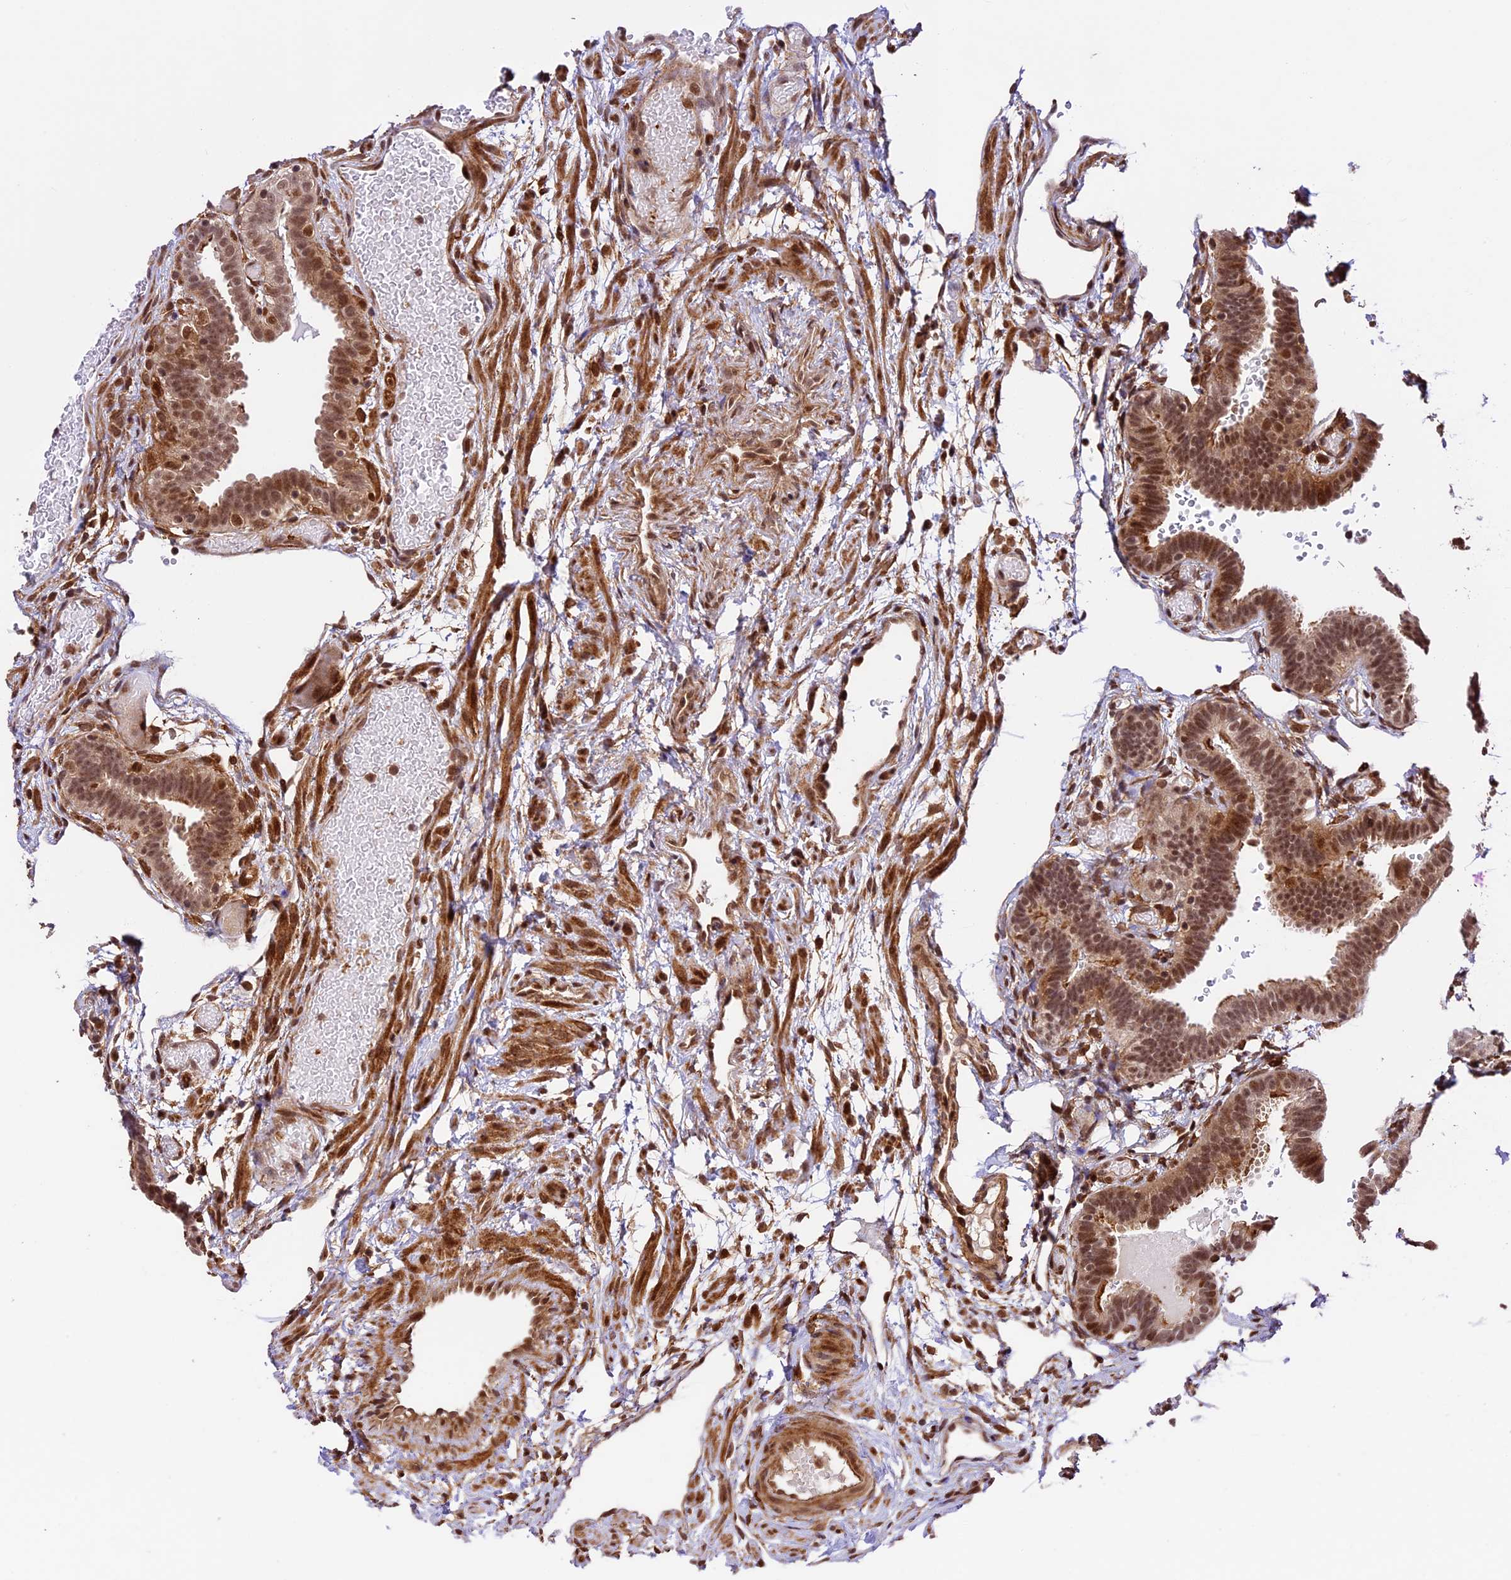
{"staining": {"intensity": "strong", "quantity": "25%-75%", "location": "cytoplasmic/membranous,nuclear"}, "tissue": "fallopian tube", "cell_type": "Glandular cells", "image_type": "normal", "snomed": [{"axis": "morphology", "description": "Normal tissue, NOS"}, {"axis": "topography", "description": "Fallopian tube"}], "caption": "Protein expression analysis of unremarkable human fallopian tube reveals strong cytoplasmic/membranous,nuclear positivity in approximately 25%-75% of glandular cells.", "gene": "DHX38", "patient": {"sex": "female", "age": 37}}